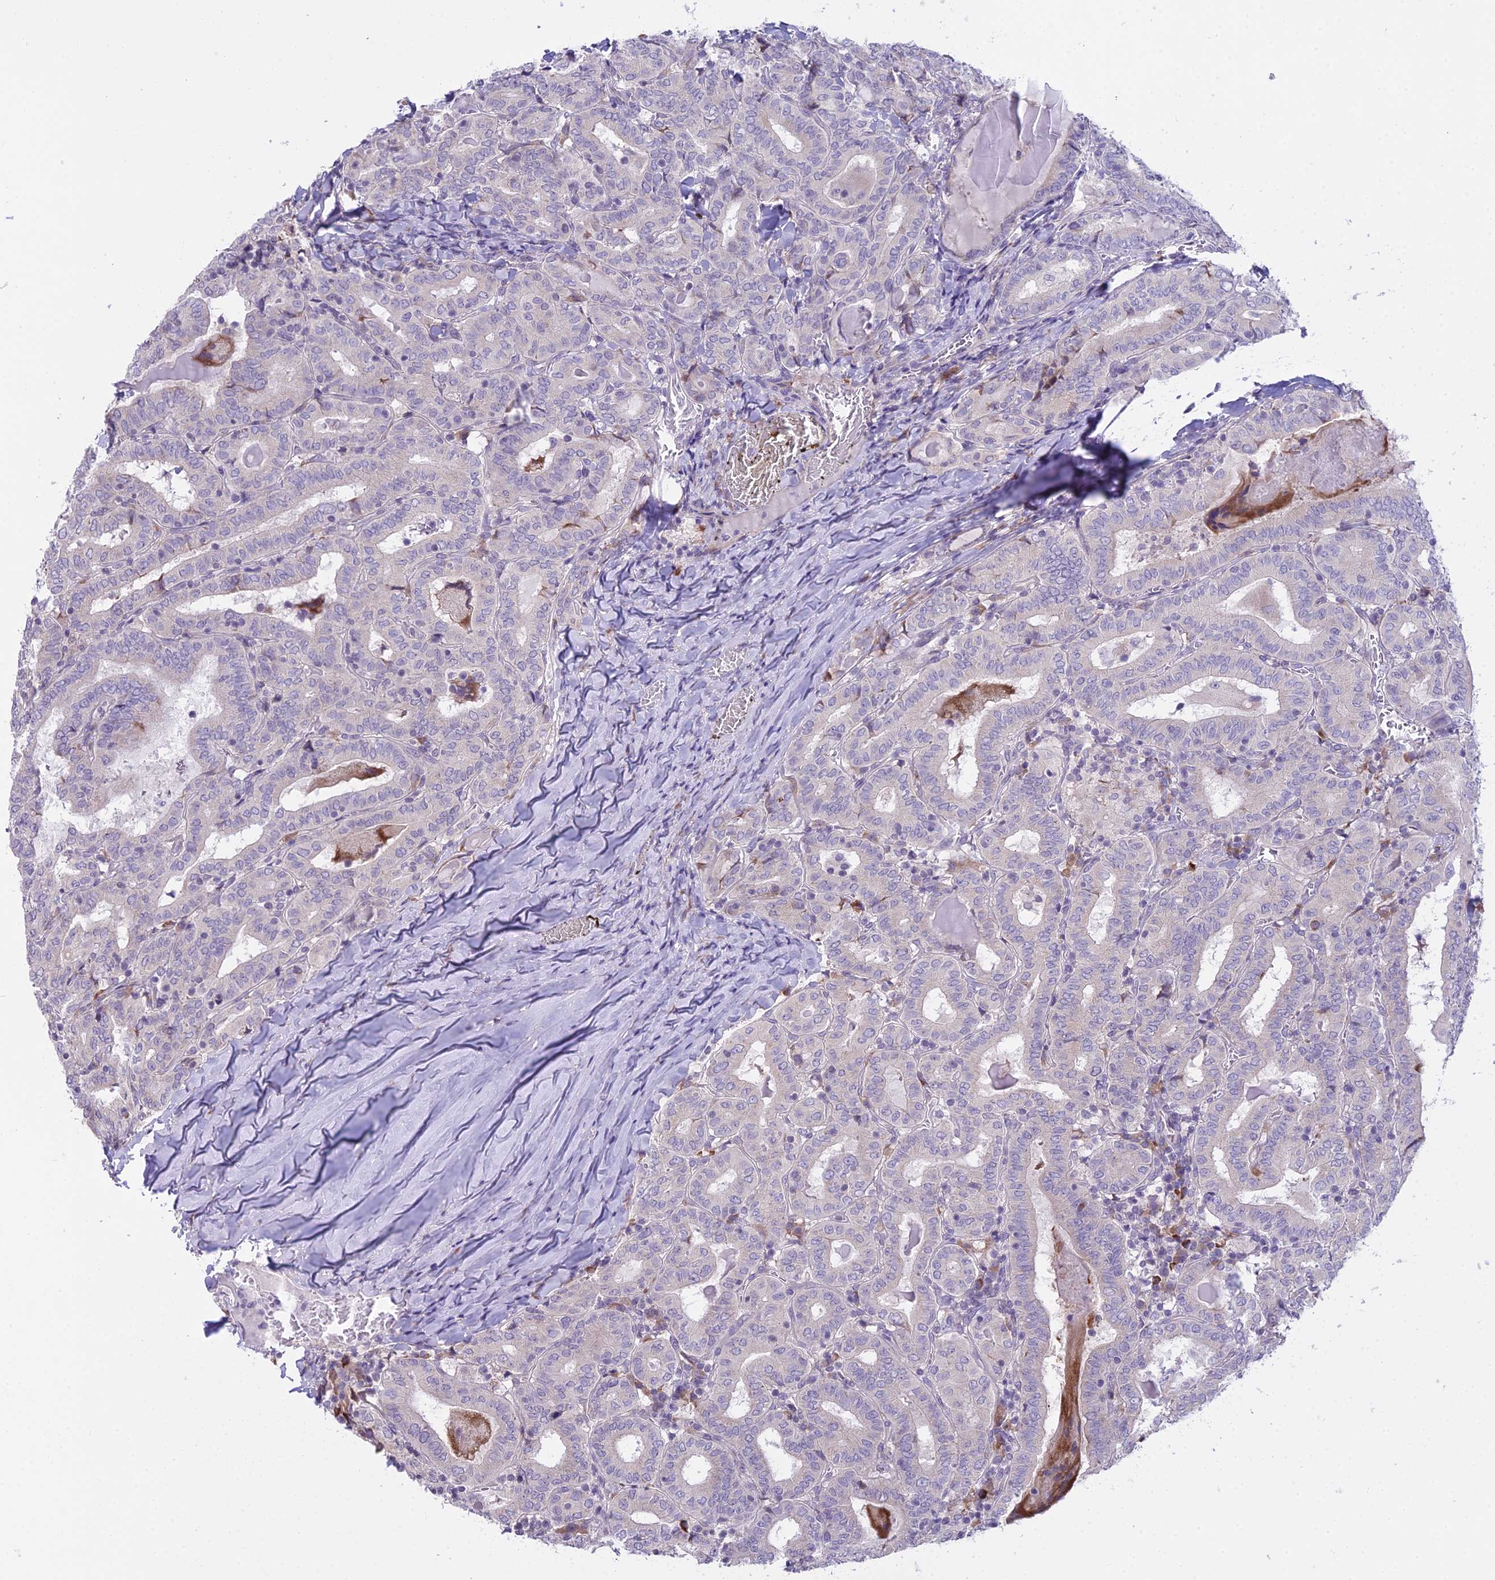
{"staining": {"intensity": "negative", "quantity": "none", "location": "none"}, "tissue": "thyroid cancer", "cell_type": "Tumor cells", "image_type": "cancer", "snomed": [{"axis": "morphology", "description": "Papillary adenocarcinoma, NOS"}, {"axis": "topography", "description": "Thyroid gland"}], "caption": "A photomicrograph of thyroid cancer stained for a protein displays no brown staining in tumor cells. (Immunohistochemistry, brightfield microscopy, high magnification).", "gene": "RPS26", "patient": {"sex": "female", "age": 72}}